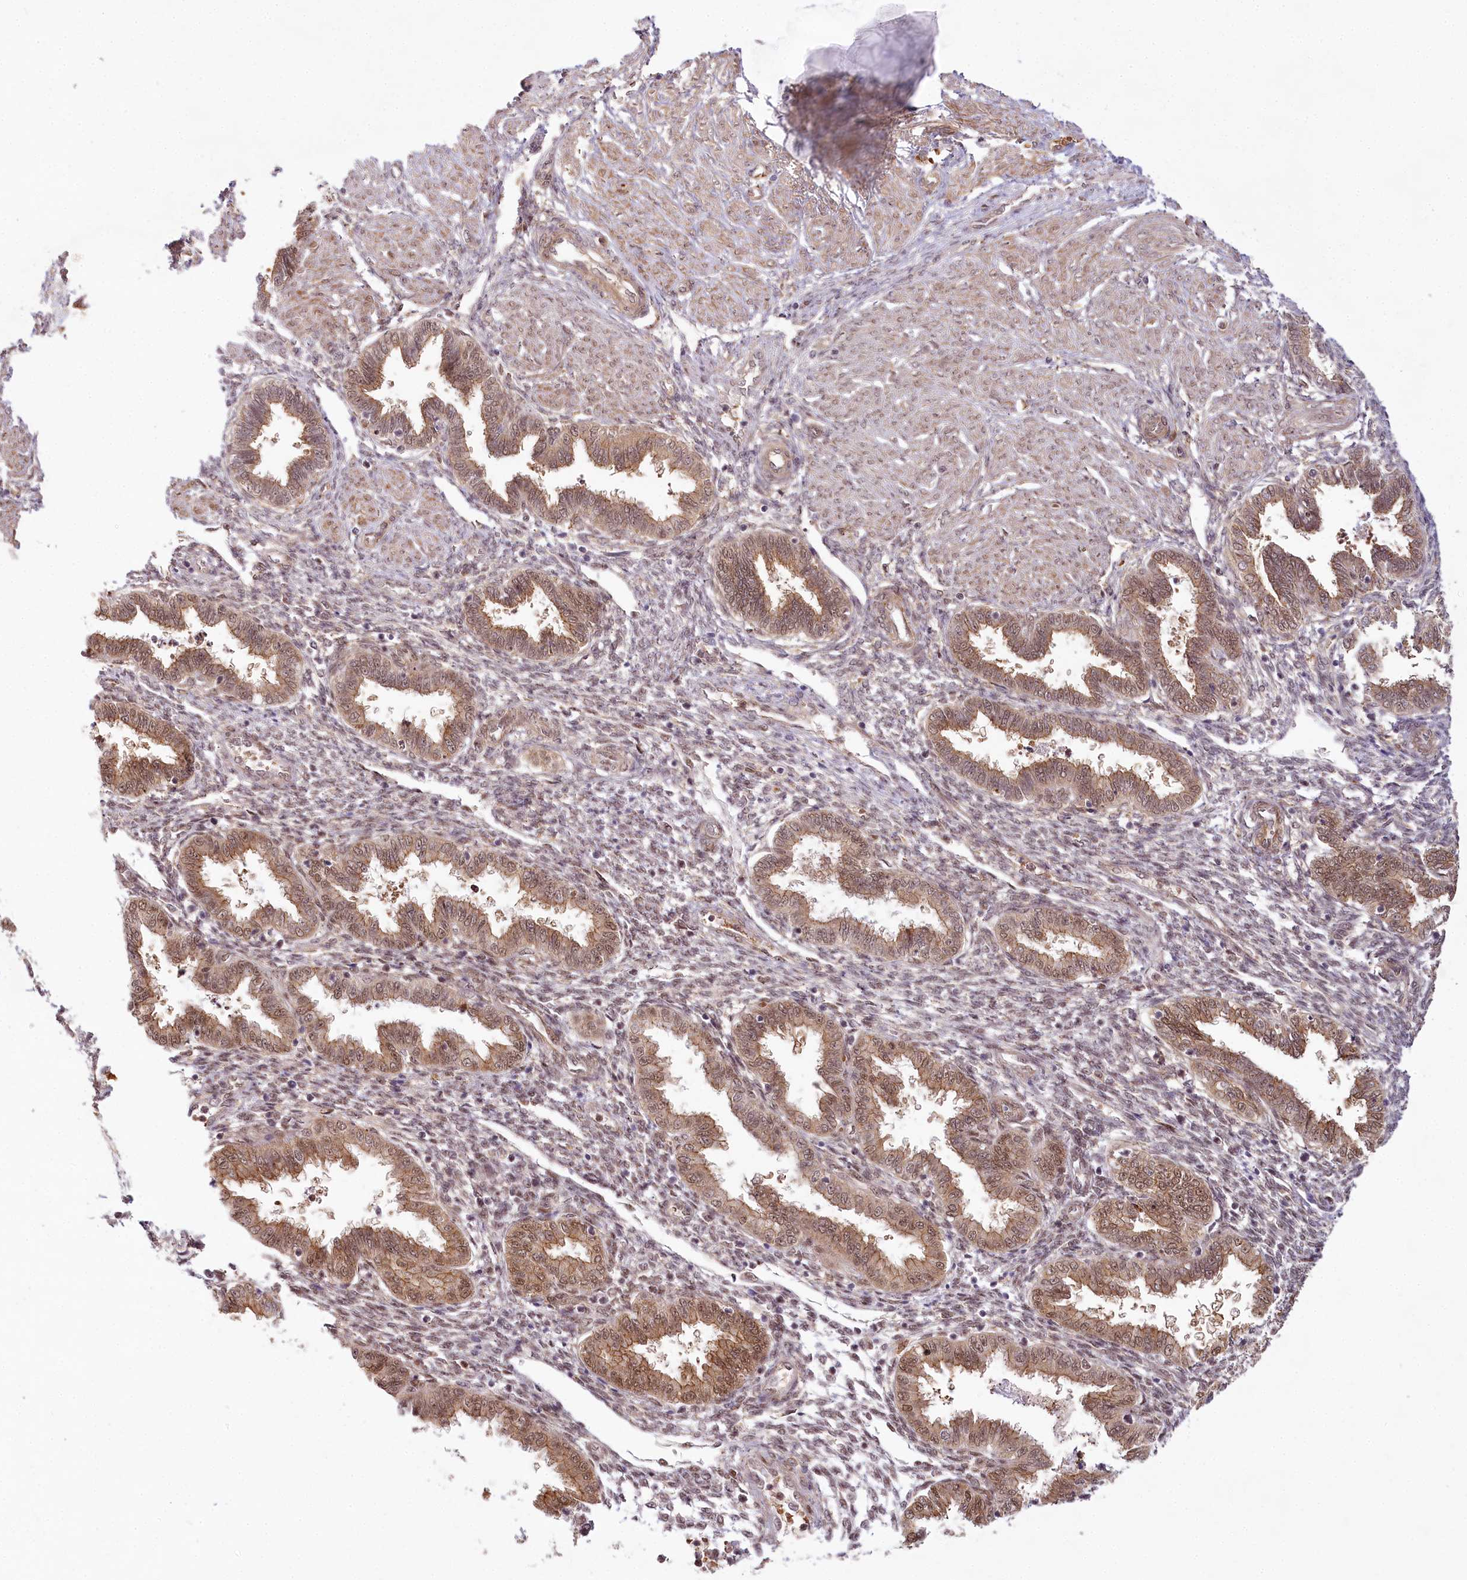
{"staining": {"intensity": "moderate", "quantity": "<25%", "location": "nuclear"}, "tissue": "endometrium", "cell_type": "Cells in endometrial stroma", "image_type": "normal", "snomed": [{"axis": "morphology", "description": "Normal tissue, NOS"}, {"axis": "topography", "description": "Endometrium"}], "caption": "High-power microscopy captured an immunohistochemistry micrograph of benign endometrium, revealing moderate nuclear staining in about <25% of cells in endometrial stroma. (Stains: DAB (3,3'-diaminobenzidine) in brown, nuclei in blue, Microscopy: brightfield microscopy at high magnification).", "gene": "TUBGCP2", "patient": {"sex": "female", "age": 33}}